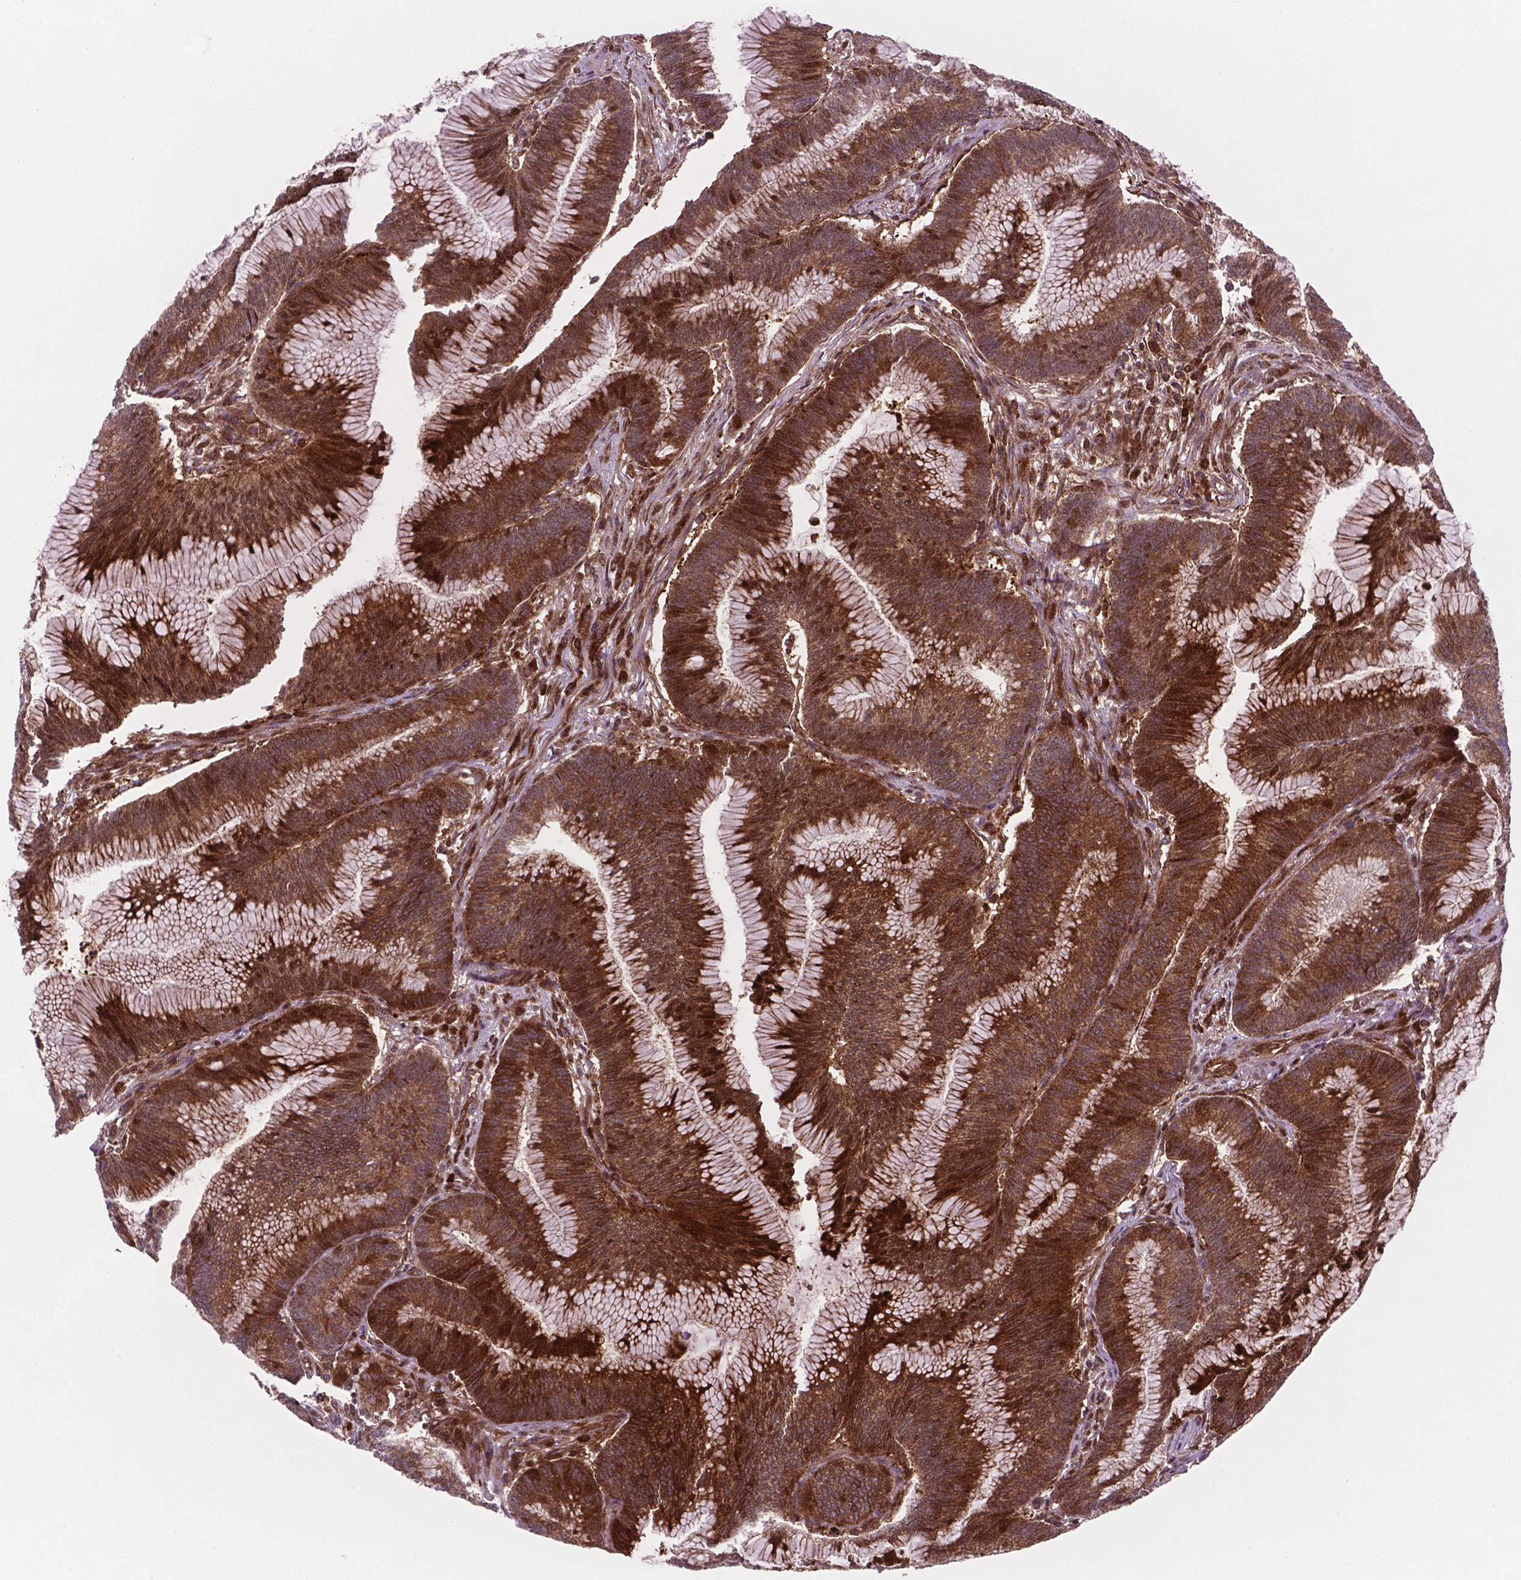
{"staining": {"intensity": "strong", "quantity": ">75%", "location": "cytoplasmic/membranous"}, "tissue": "colorectal cancer", "cell_type": "Tumor cells", "image_type": "cancer", "snomed": [{"axis": "morphology", "description": "Adenocarcinoma, NOS"}, {"axis": "topography", "description": "Colon"}], "caption": "Colorectal adenocarcinoma stained with DAB (3,3'-diaminobenzidine) IHC shows high levels of strong cytoplasmic/membranous positivity in approximately >75% of tumor cells. Using DAB (3,3'-diaminobenzidine) (brown) and hematoxylin (blue) stains, captured at high magnification using brightfield microscopy.", "gene": "LDHA", "patient": {"sex": "female", "age": 78}}